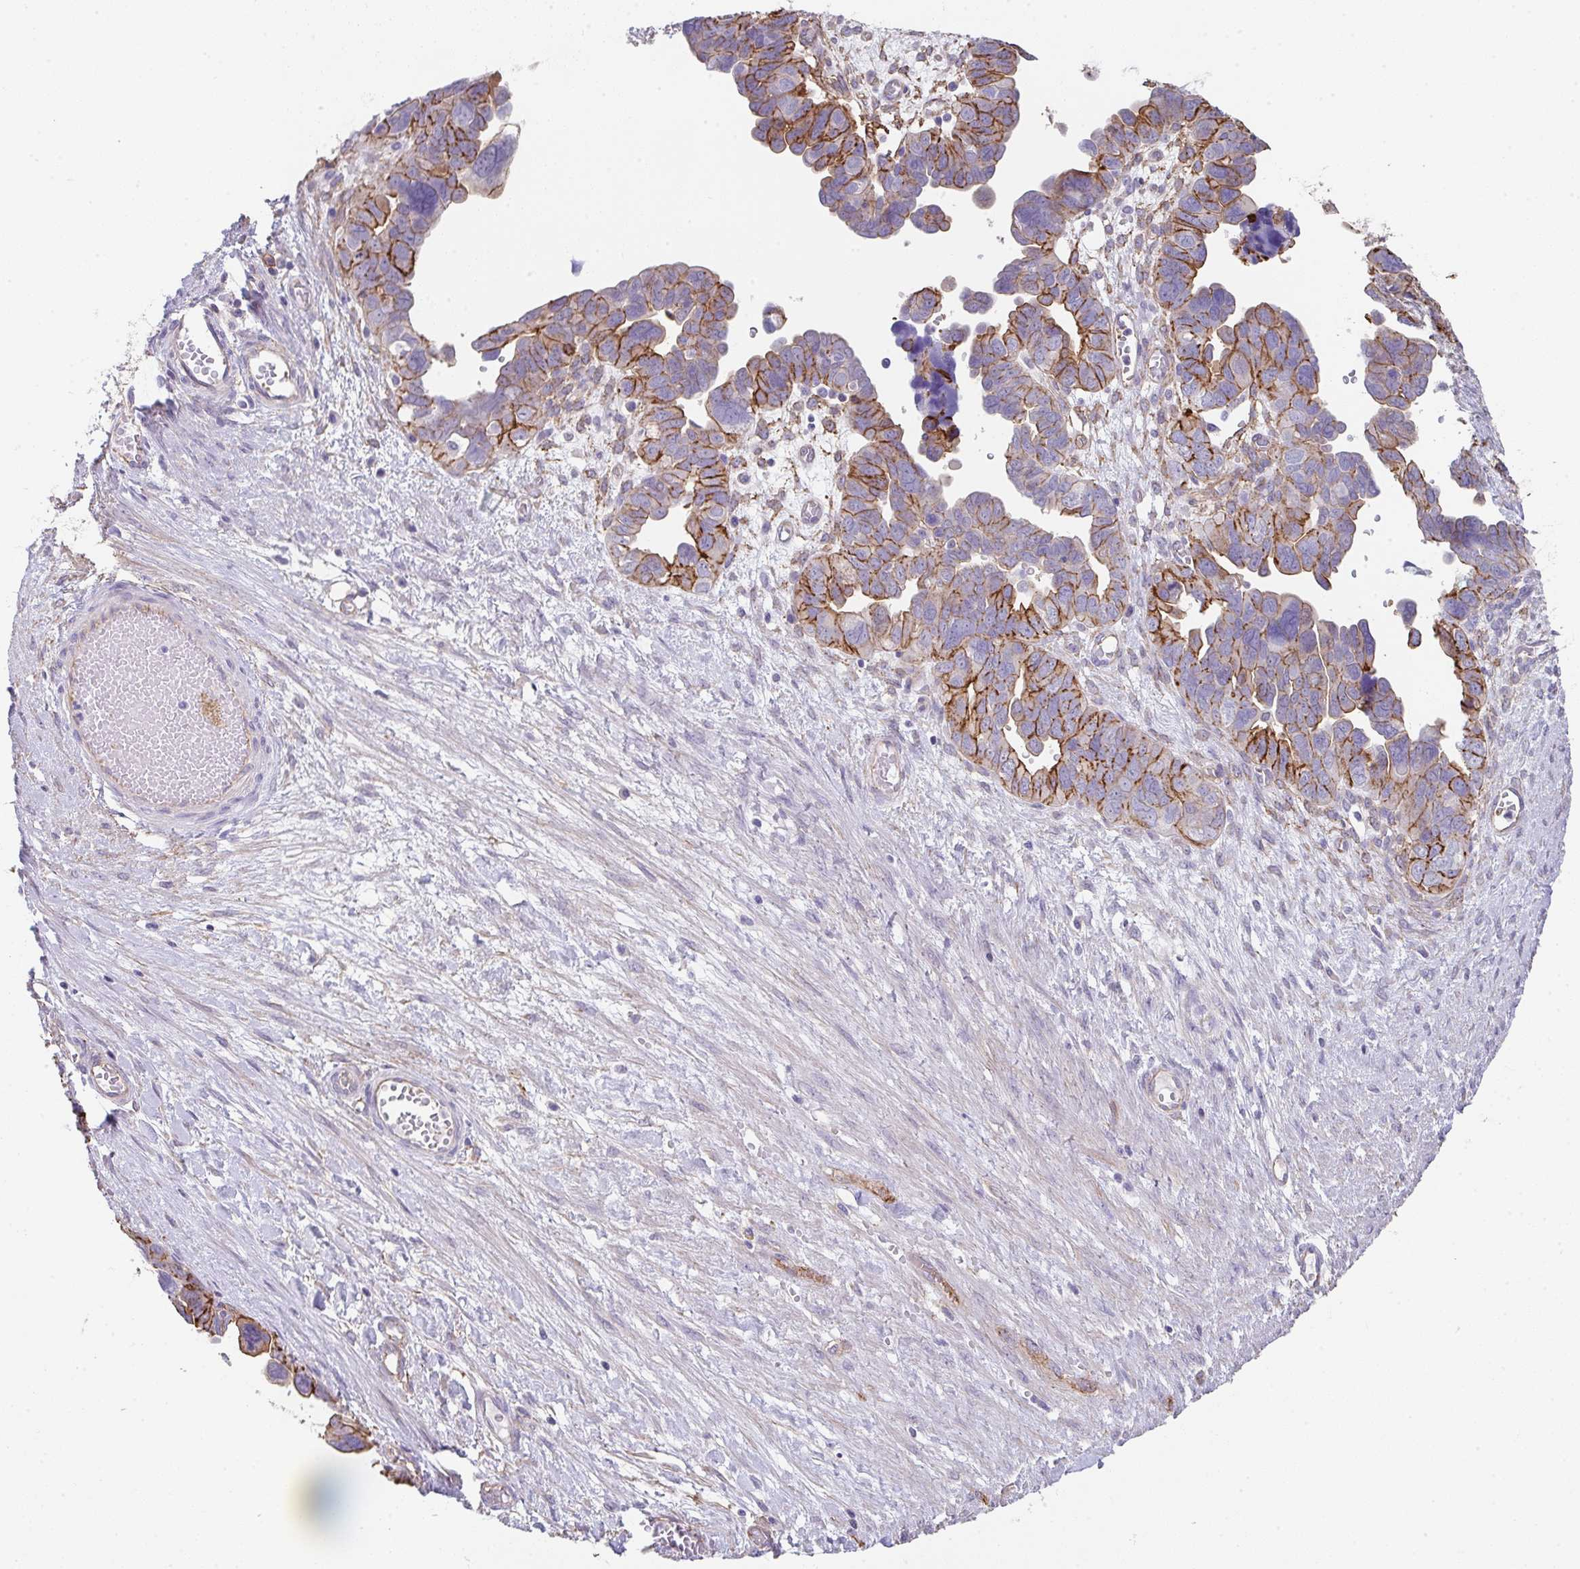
{"staining": {"intensity": "moderate", "quantity": "25%-75%", "location": "cytoplasmic/membranous"}, "tissue": "ovarian cancer", "cell_type": "Tumor cells", "image_type": "cancer", "snomed": [{"axis": "morphology", "description": "Cystadenocarcinoma, serous, NOS"}, {"axis": "topography", "description": "Ovary"}], "caption": "A photomicrograph showing moderate cytoplasmic/membranous positivity in approximately 25%-75% of tumor cells in ovarian cancer, as visualized by brown immunohistochemical staining.", "gene": "DBN1", "patient": {"sex": "female", "age": 64}}